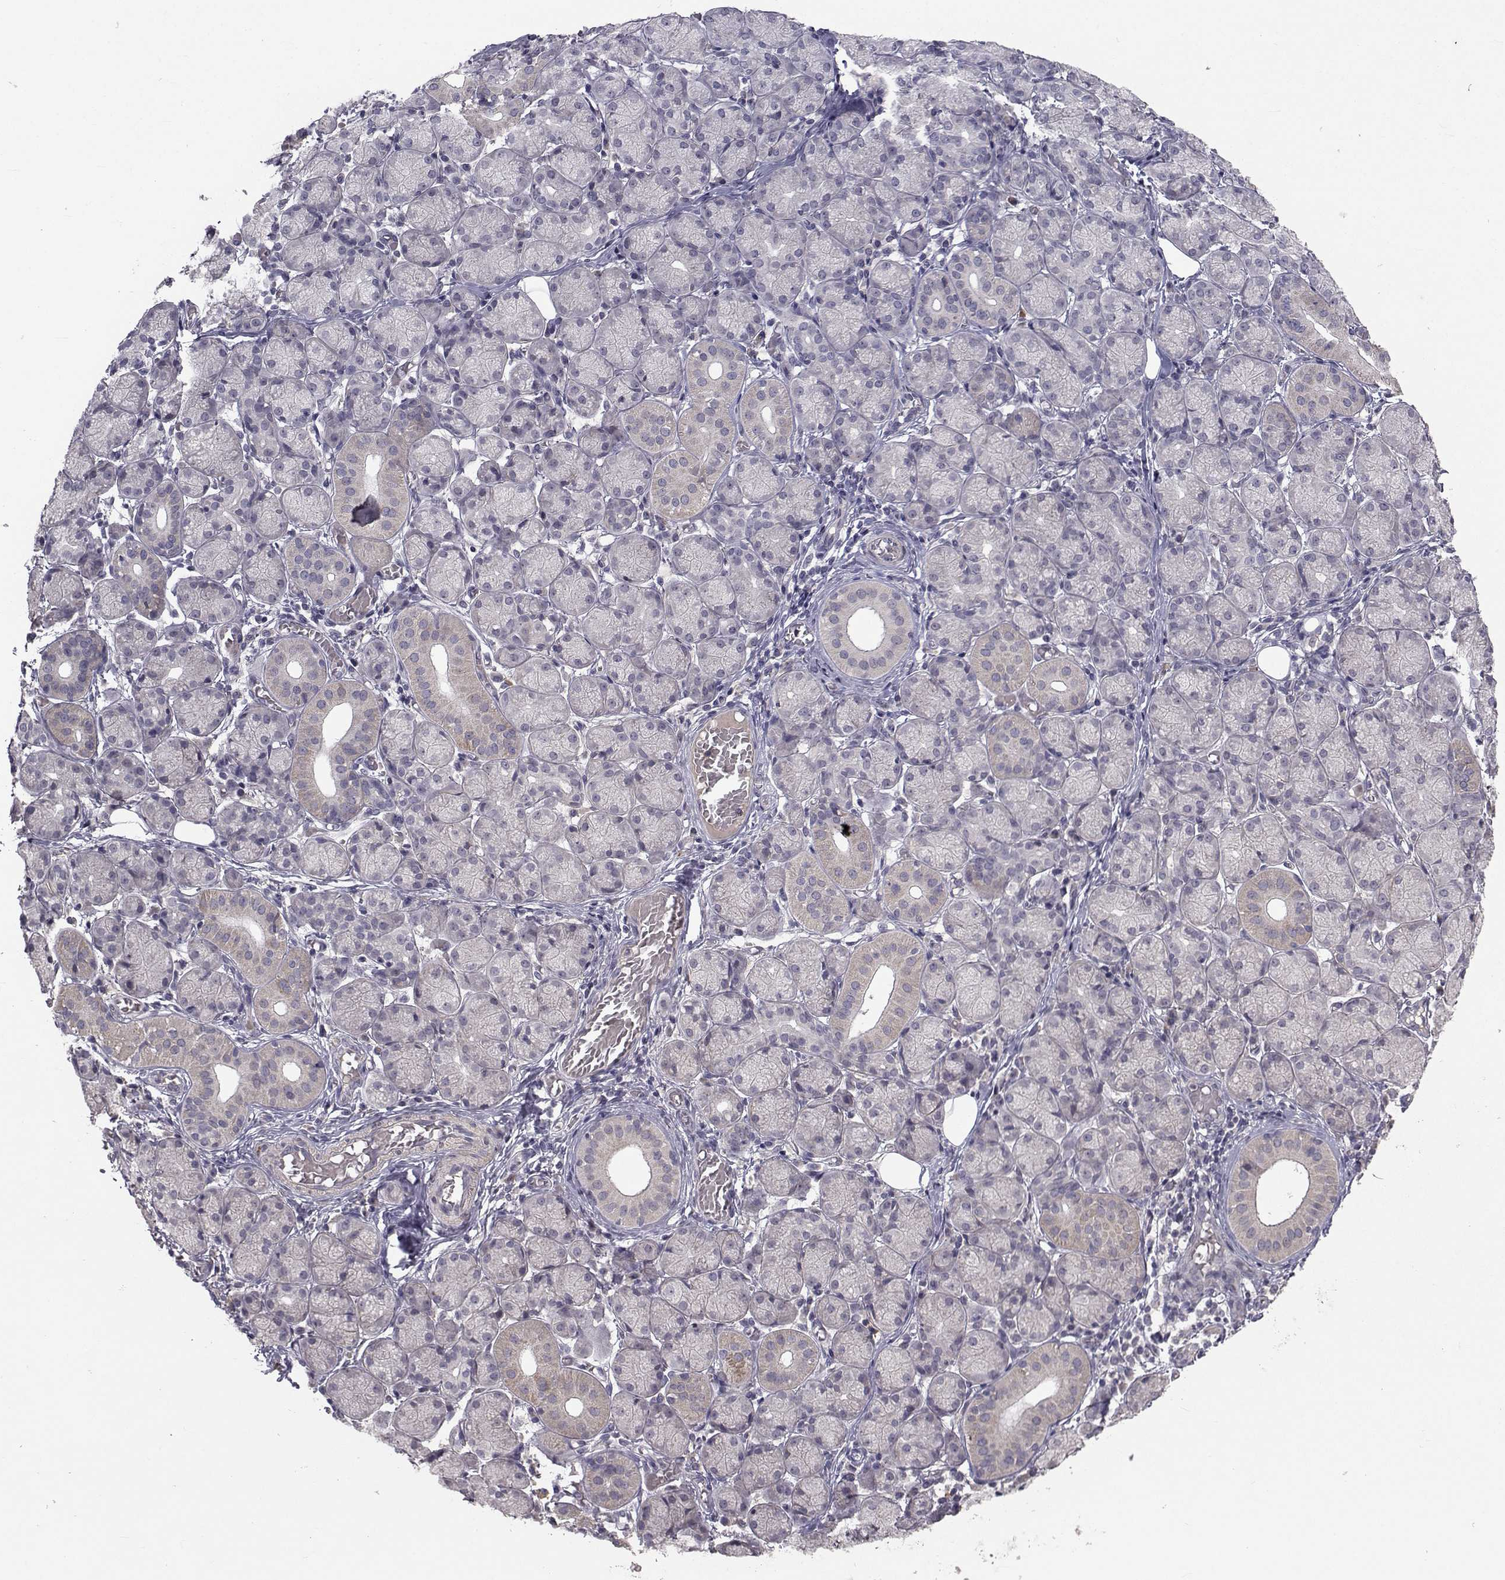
{"staining": {"intensity": "weak", "quantity": "<25%", "location": "cytoplasmic/membranous"}, "tissue": "salivary gland", "cell_type": "Glandular cells", "image_type": "normal", "snomed": [{"axis": "morphology", "description": "Normal tissue, NOS"}, {"axis": "topography", "description": "Salivary gland"}, {"axis": "topography", "description": "Peripheral nerve tissue"}], "caption": "The immunohistochemistry (IHC) image has no significant staining in glandular cells of salivary gland.", "gene": "FDXR", "patient": {"sex": "female", "age": 24}}